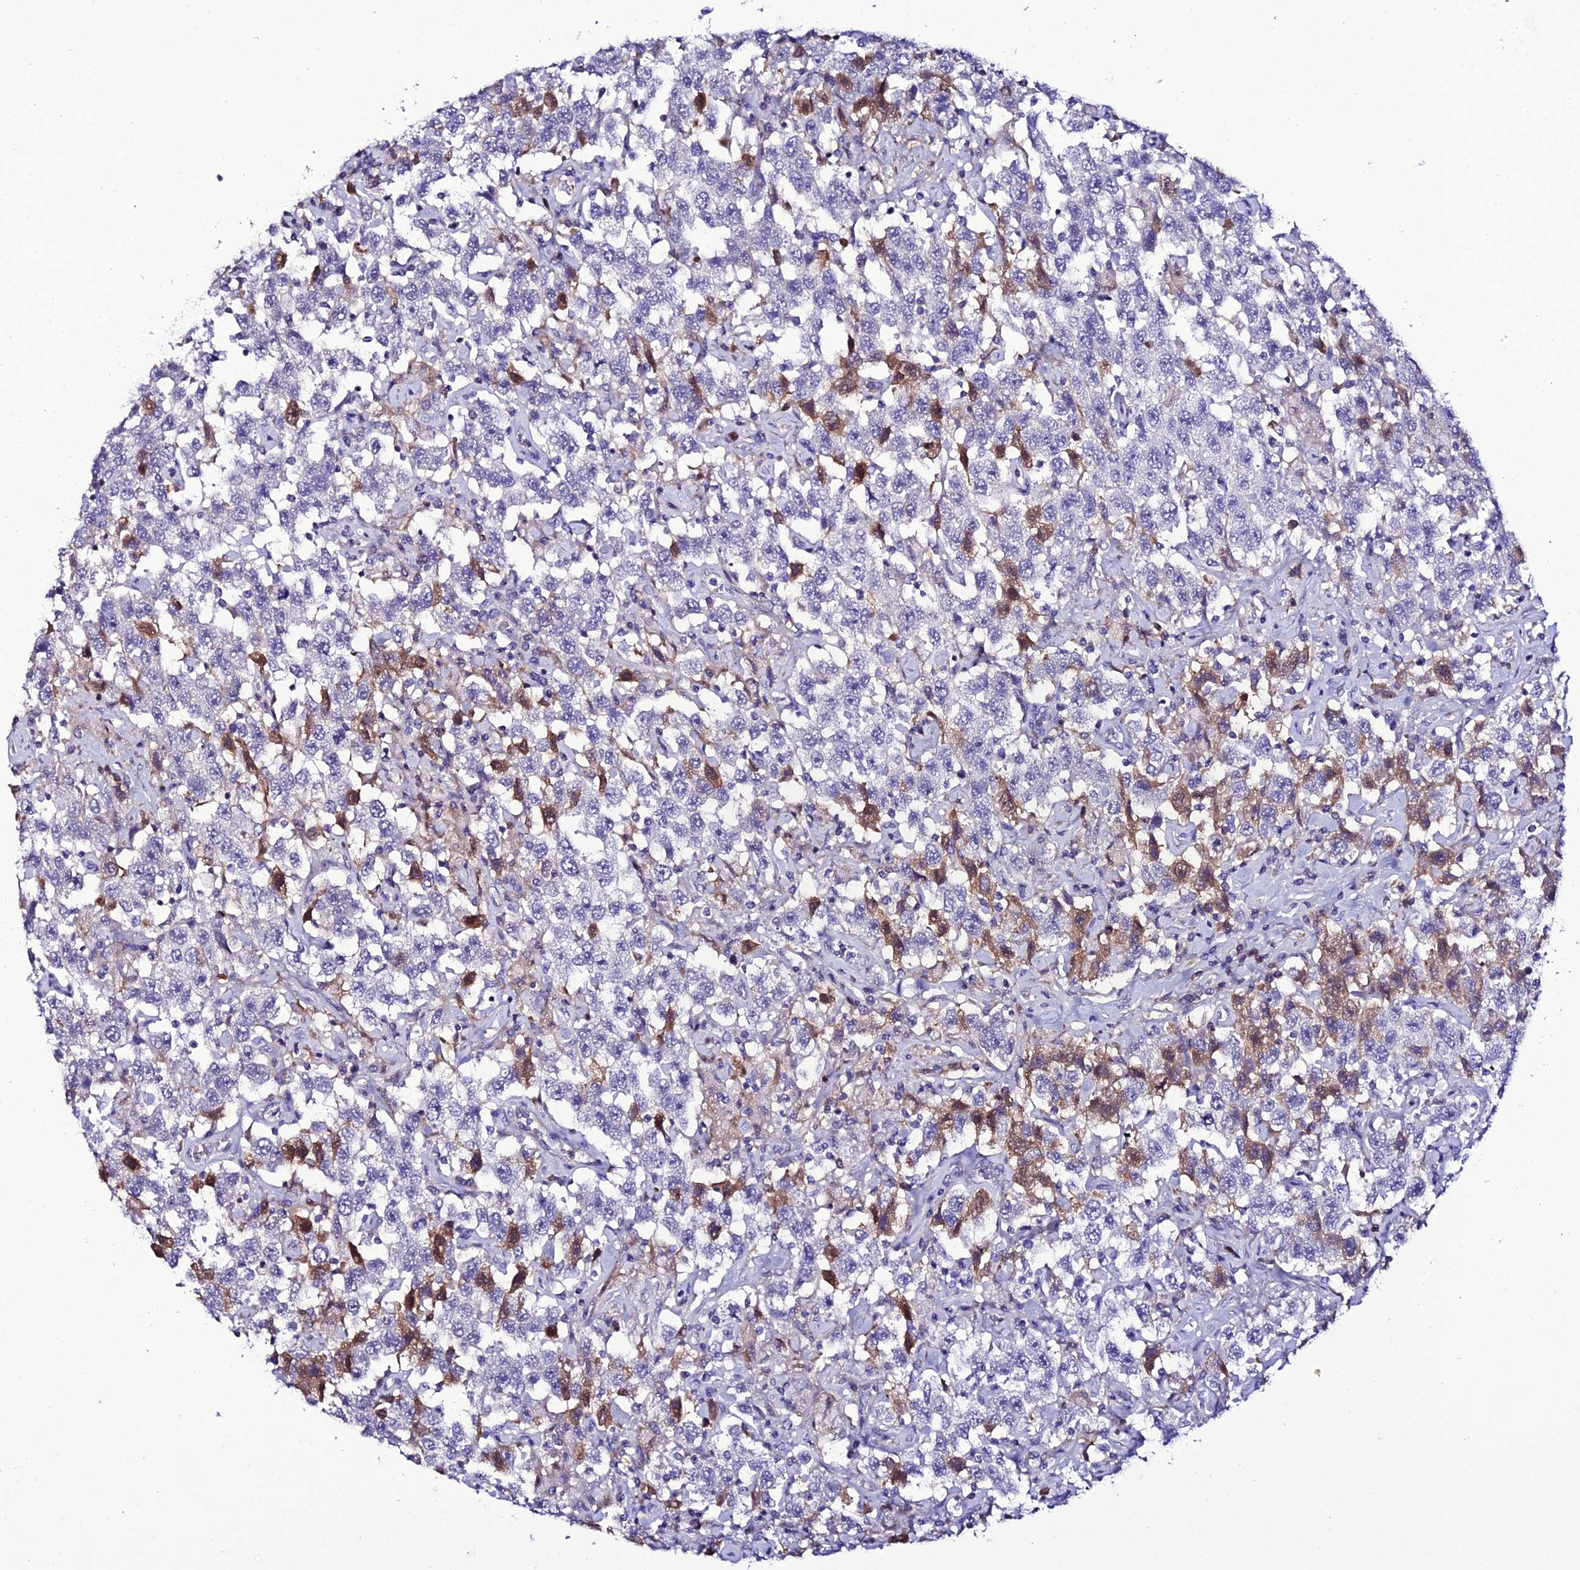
{"staining": {"intensity": "moderate", "quantity": "<25%", "location": "cytoplasmic/membranous,nuclear"}, "tissue": "testis cancer", "cell_type": "Tumor cells", "image_type": "cancer", "snomed": [{"axis": "morphology", "description": "Seminoma, NOS"}, {"axis": "topography", "description": "Testis"}], "caption": "The immunohistochemical stain labels moderate cytoplasmic/membranous and nuclear expression in tumor cells of testis cancer tissue.", "gene": "DEFB132", "patient": {"sex": "male", "age": 41}}